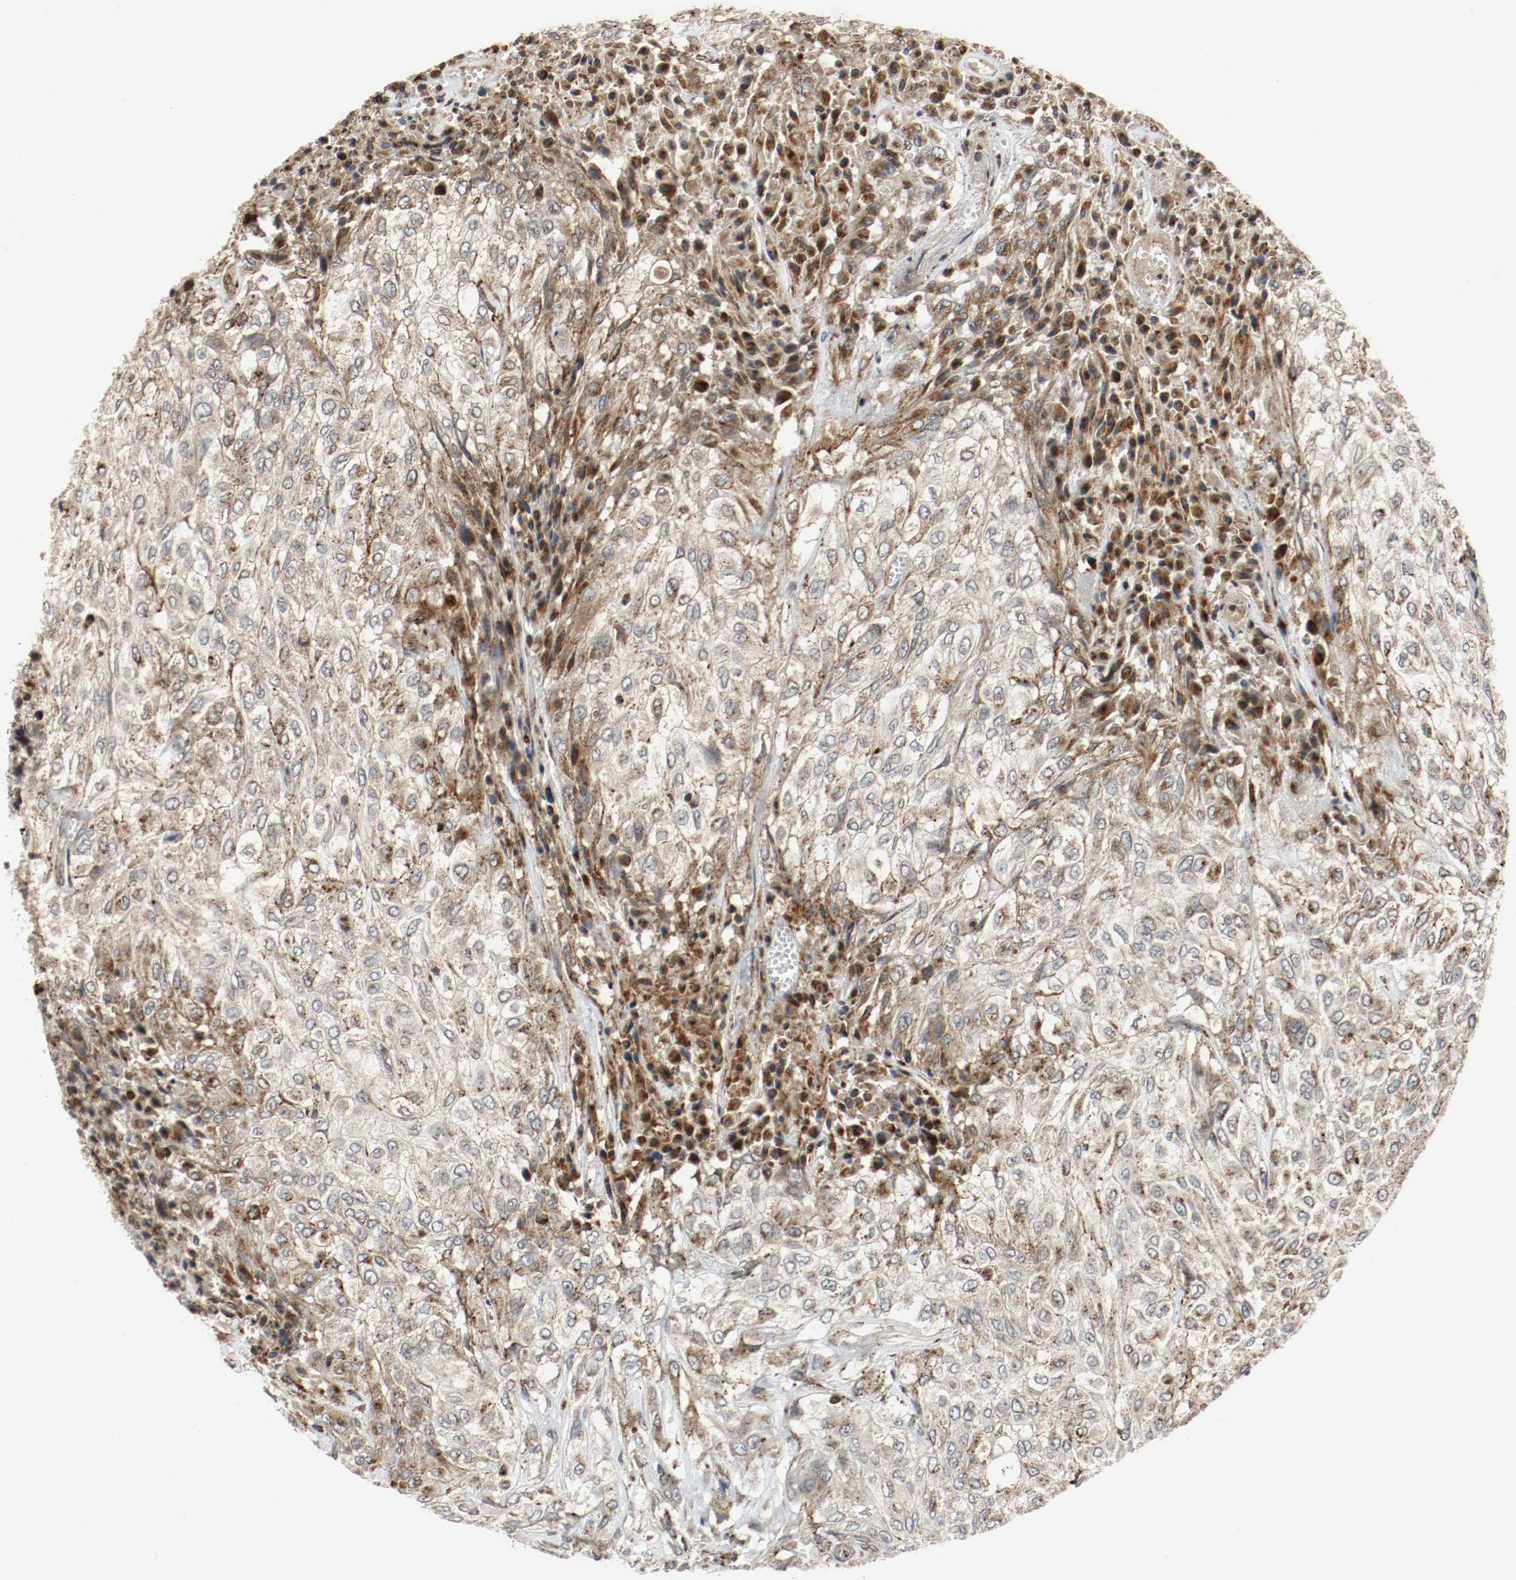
{"staining": {"intensity": "moderate", "quantity": ">75%", "location": "cytoplasmic/membranous"}, "tissue": "urothelial cancer", "cell_type": "Tumor cells", "image_type": "cancer", "snomed": [{"axis": "morphology", "description": "Urothelial carcinoma, High grade"}, {"axis": "topography", "description": "Urinary bladder"}], "caption": "Immunohistochemistry image of urothelial carcinoma (high-grade) stained for a protein (brown), which shows medium levels of moderate cytoplasmic/membranous staining in about >75% of tumor cells.", "gene": "LAMP2", "patient": {"sex": "male", "age": 57}}